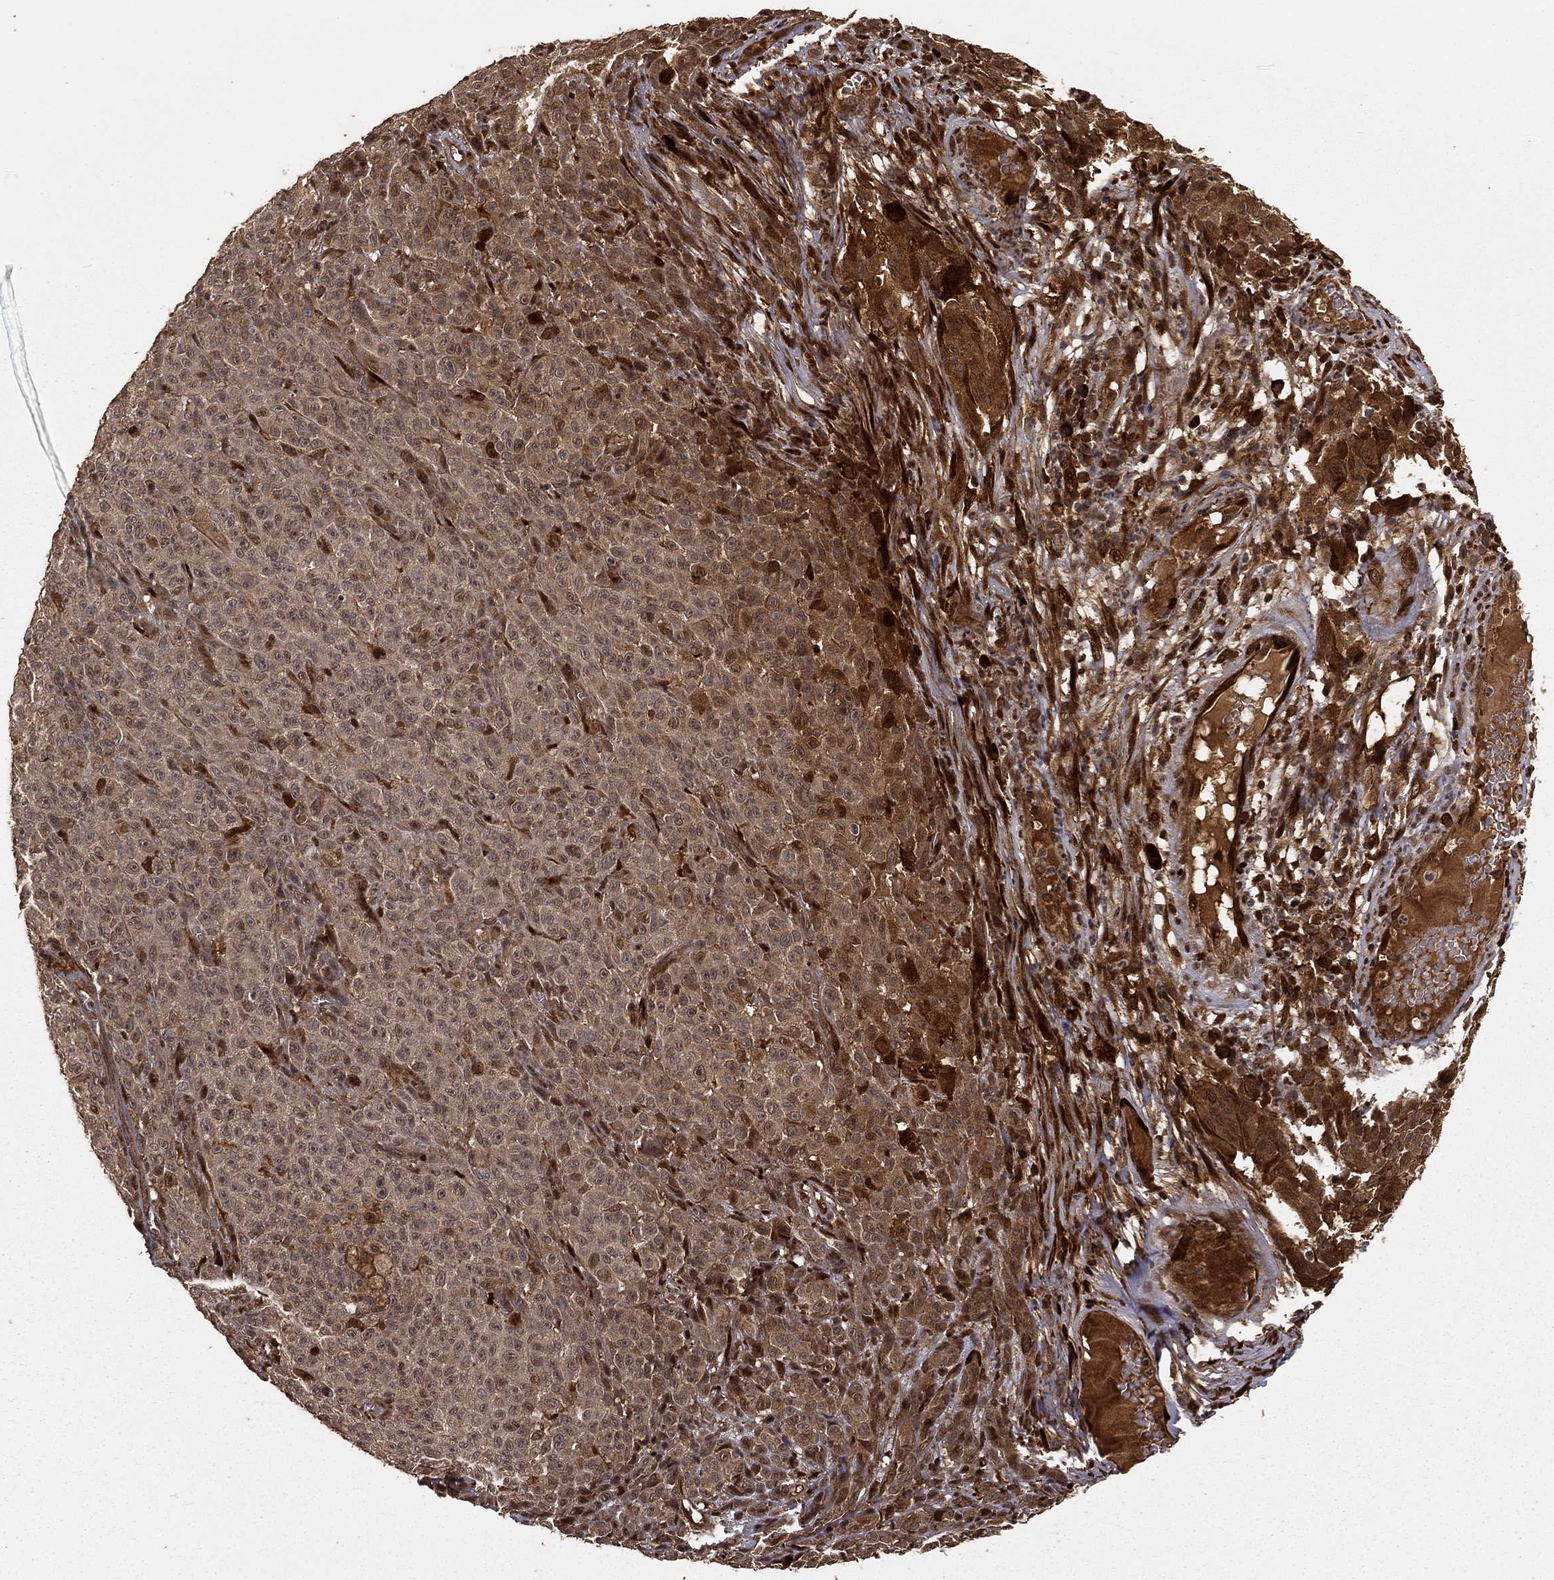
{"staining": {"intensity": "strong", "quantity": "<25%", "location": "cytoplasmic/membranous"}, "tissue": "melanoma", "cell_type": "Tumor cells", "image_type": "cancer", "snomed": [{"axis": "morphology", "description": "Malignant melanoma, NOS"}, {"axis": "topography", "description": "Skin"}], "caption": "Protein expression analysis of human melanoma reveals strong cytoplasmic/membranous staining in approximately <25% of tumor cells.", "gene": "MAPK1", "patient": {"sex": "female", "age": 82}}